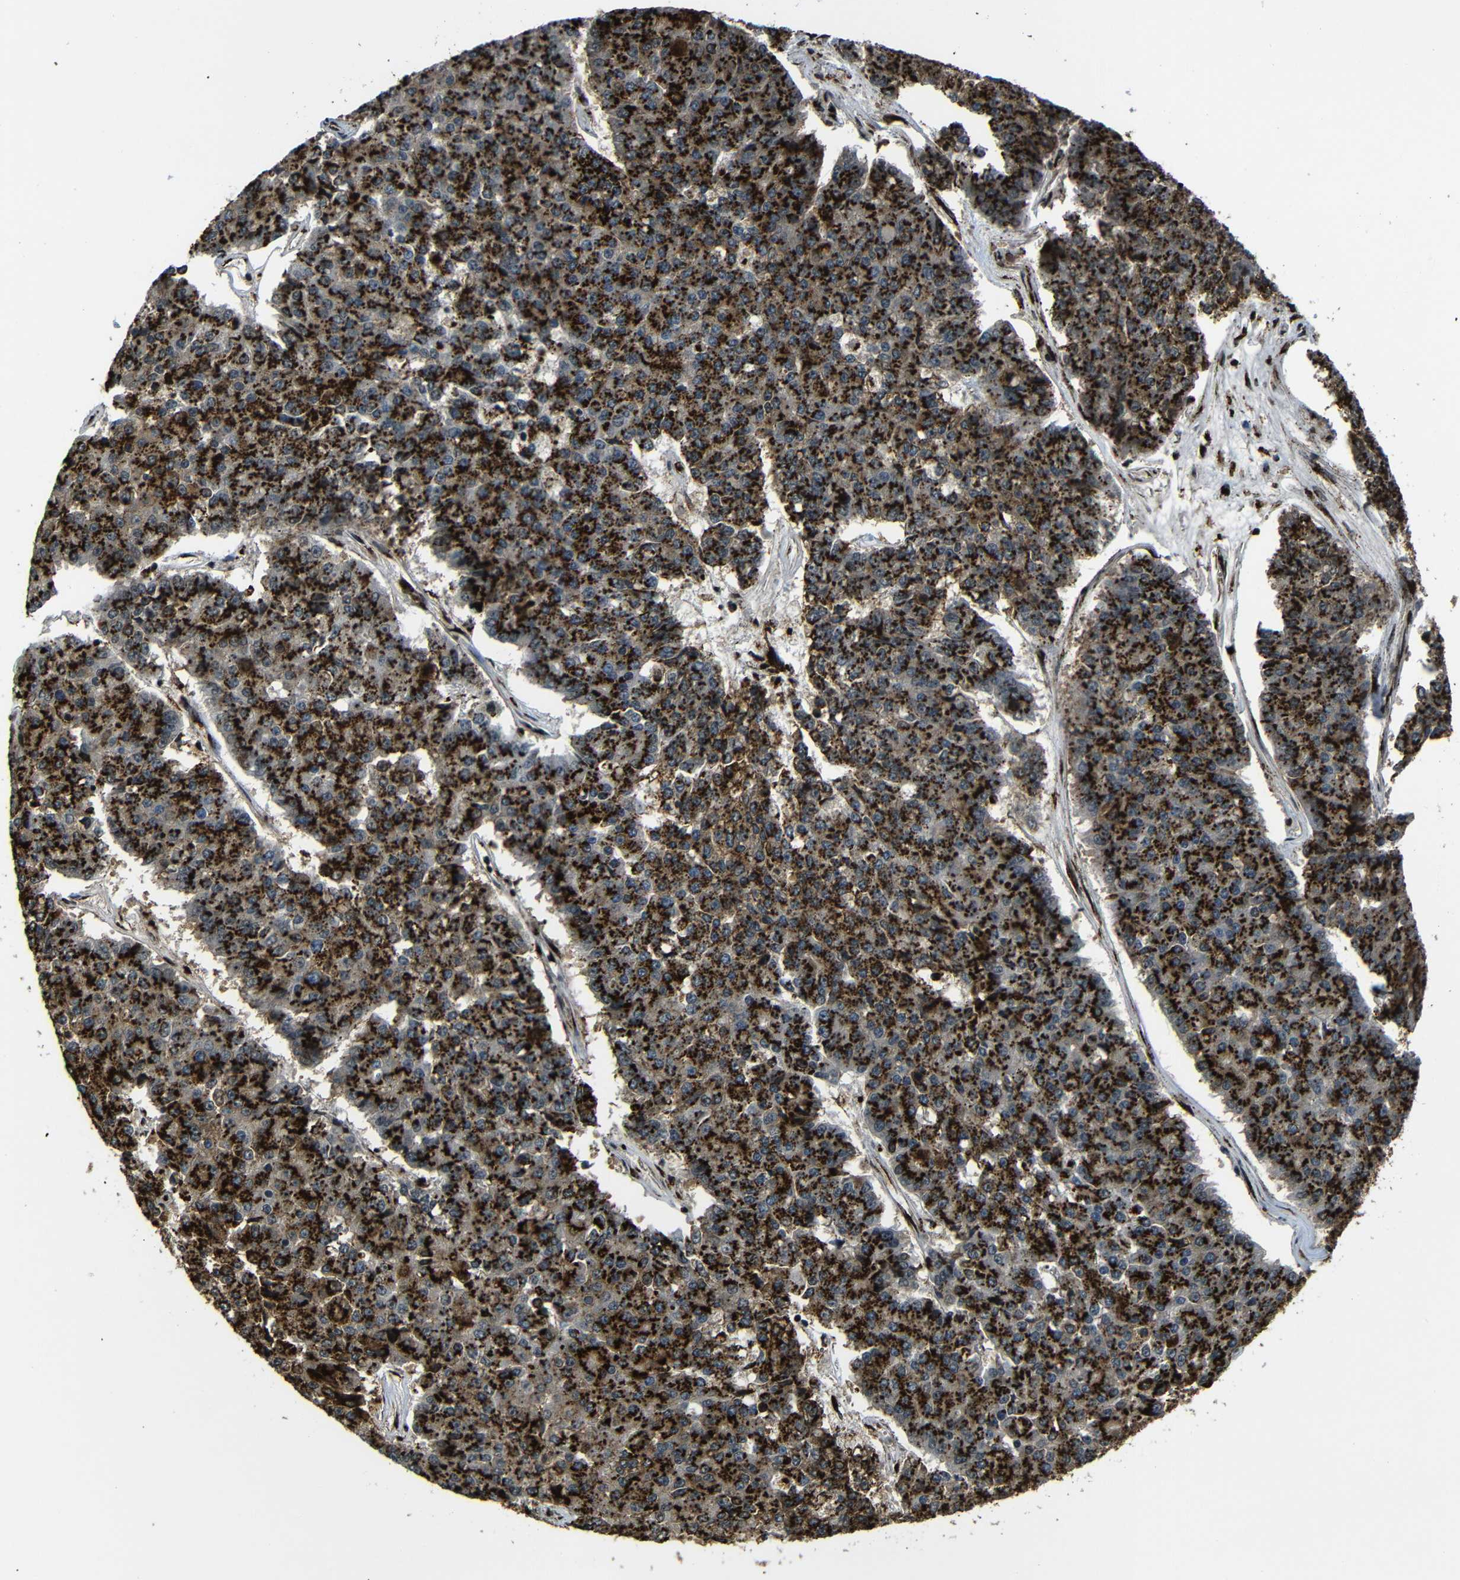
{"staining": {"intensity": "strong", "quantity": ">75%", "location": "cytoplasmic/membranous"}, "tissue": "pancreatic cancer", "cell_type": "Tumor cells", "image_type": "cancer", "snomed": [{"axis": "morphology", "description": "Adenocarcinoma, NOS"}, {"axis": "topography", "description": "Pancreas"}], "caption": "About >75% of tumor cells in pancreatic cancer (adenocarcinoma) display strong cytoplasmic/membranous protein expression as visualized by brown immunohistochemical staining.", "gene": "TGOLN2", "patient": {"sex": "male", "age": 50}}